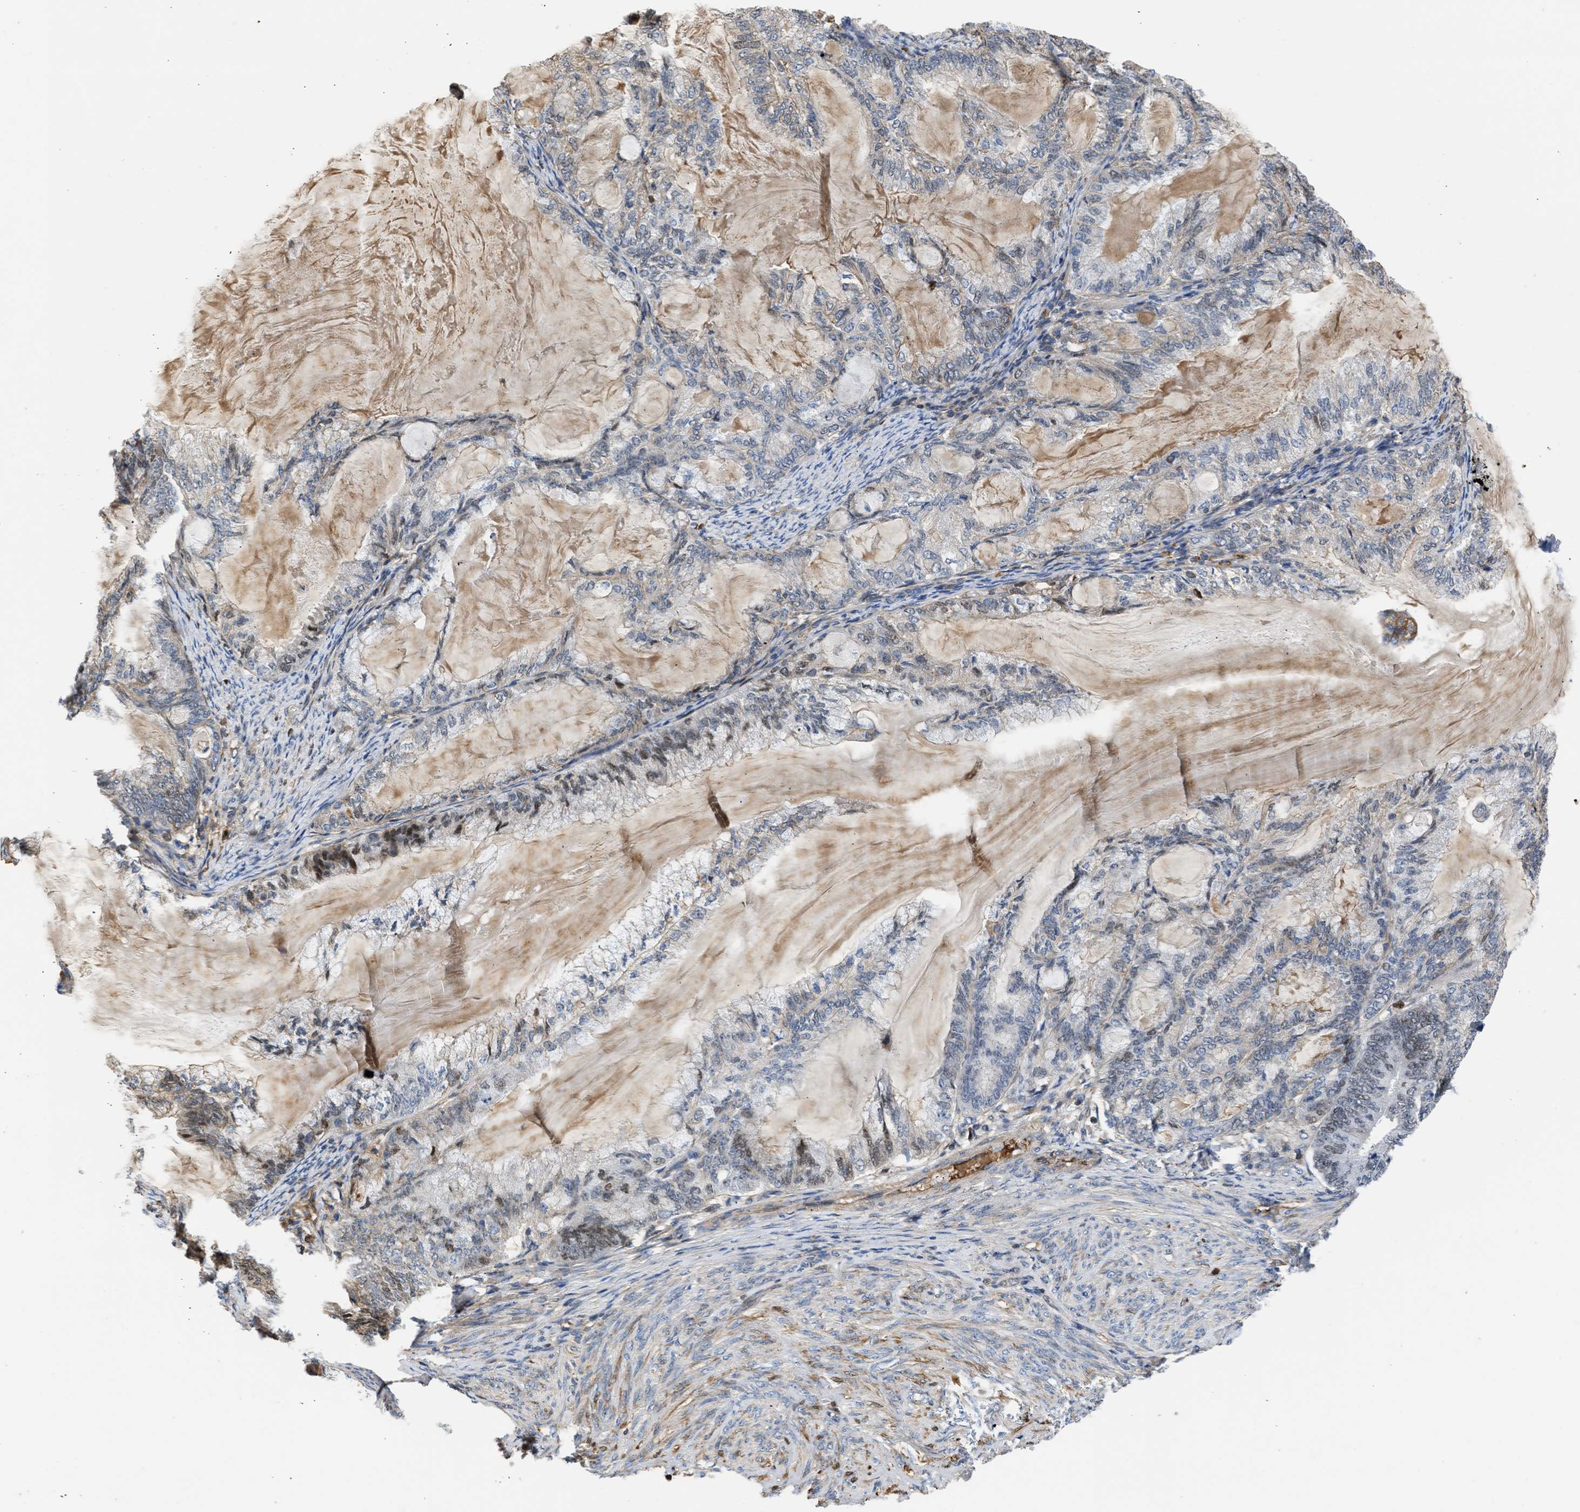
{"staining": {"intensity": "moderate", "quantity": "<25%", "location": "nuclear"}, "tissue": "endometrial cancer", "cell_type": "Tumor cells", "image_type": "cancer", "snomed": [{"axis": "morphology", "description": "Adenocarcinoma, NOS"}, {"axis": "topography", "description": "Endometrium"}], "caption": "Endometrial cancer (adenocarcinoma) stained with a protein marker reveals moderate staining in tumor cells.", "gene": "MAS1L", "patient": {"sex": "female", "age": 86}}